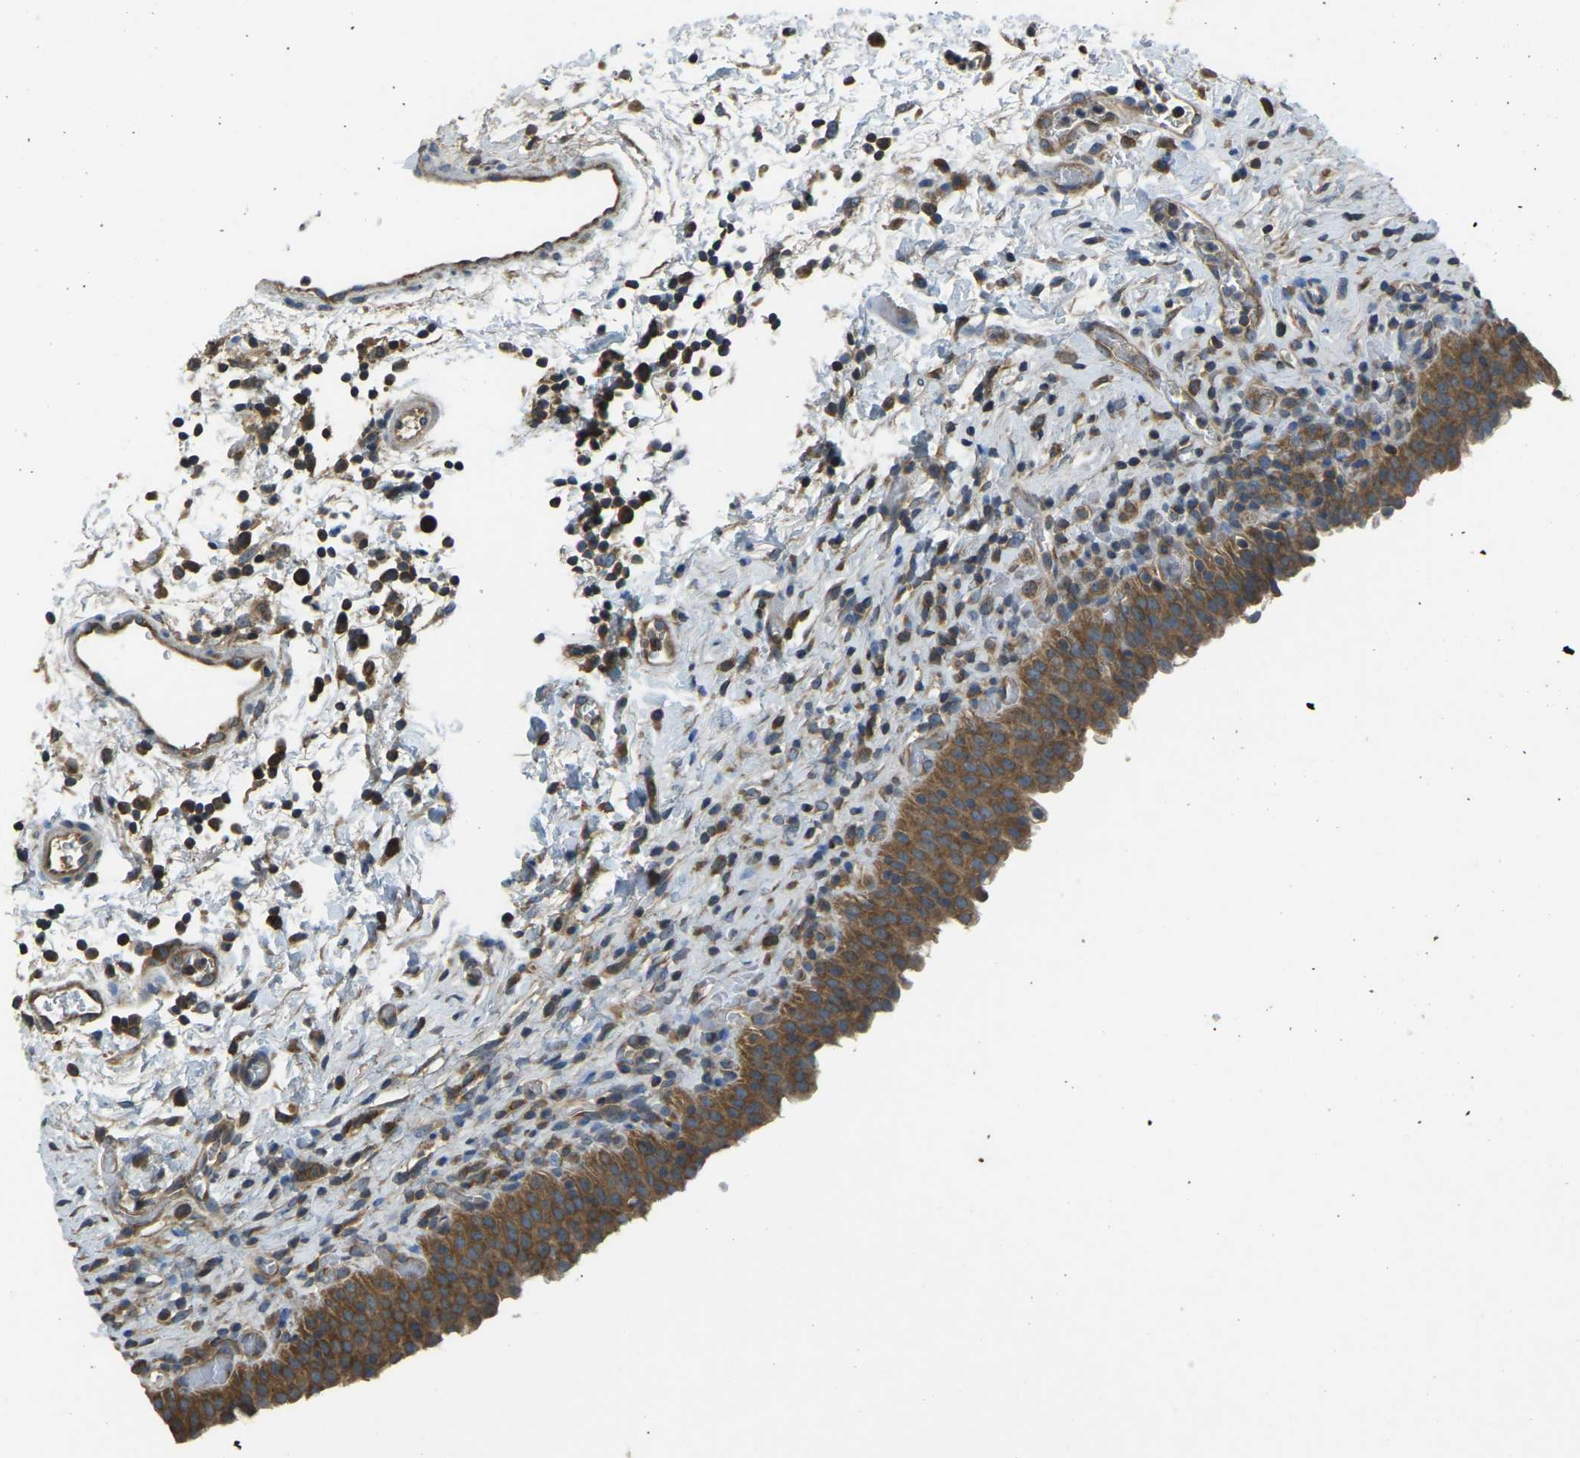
{"staining": {"intensity": "strong", "quantity": ">75%", "location": "cytoplasmic/membranous"}, "tissue": "urinary bladder", "cell_type": "Urothelial cells", "image_type": "normal", "snomed": [{"axis": "morphology", "description": "Normal tissue, NOS"}, {"axis": "topography", "description": "Urinary bladder"}], "caption": "Immunohistochemistry (IHC) histopathology image of unremarkable urinary bladder stained for a protein (brown), which reveals high levels of strong cytoplasmic/membranous staining in approximately >75% of urothelial cells.", "gene": "AIMP1", "patient": {"sex": "male", "age": 51}}